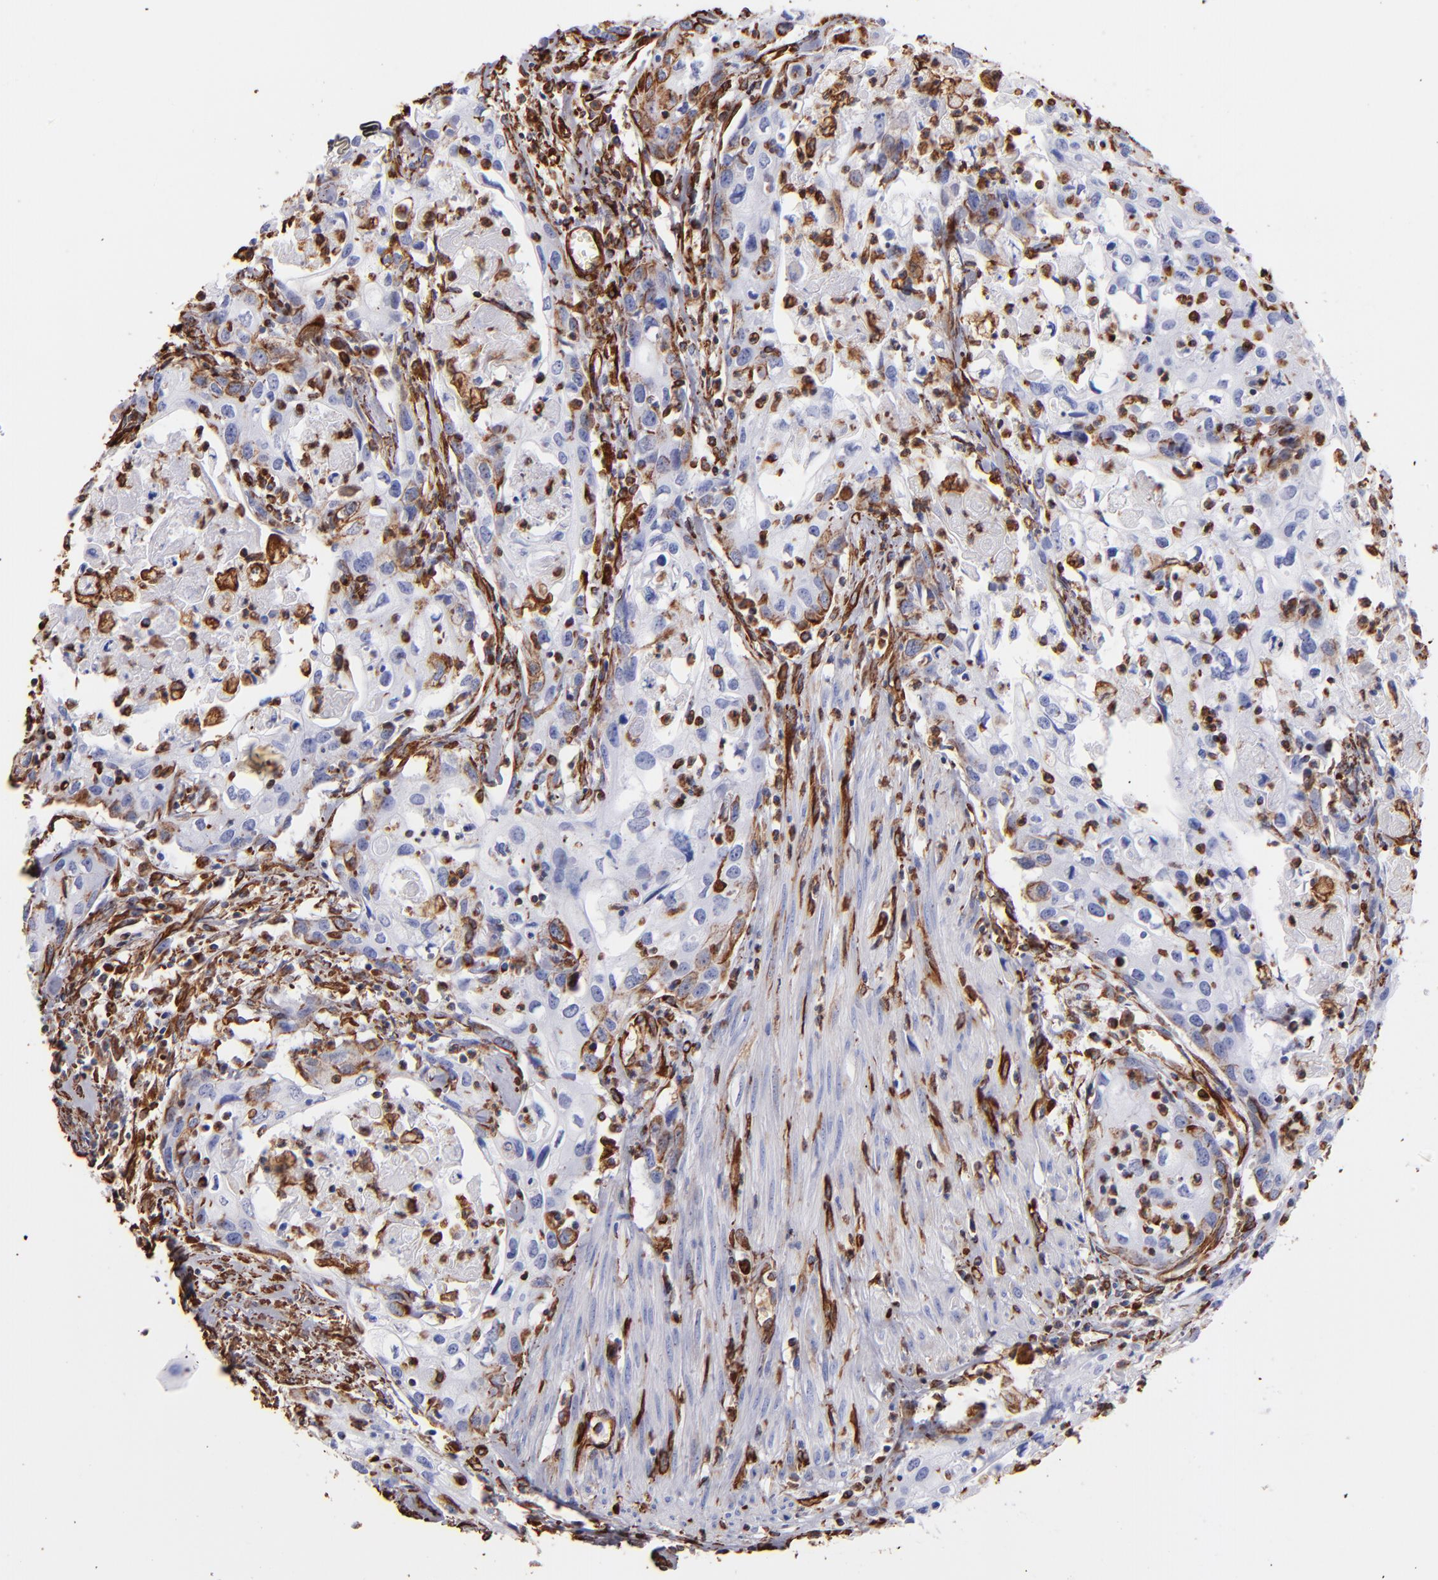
{"staining": {"intensity": "strong", "quantity": "<25%", "location": "cytoplasmic/membranous"}, "tissue": "urothelial cancer", "cell_type": "Tumor cells", "image_type": "cancer", "snomed": [{"axis": "morphology", "description": "Urothelial carcinoma, High grade"}, {"axis": "topography", "description": "Urinary bladder"}], "caption": "An immunohistochemistry (IHC) histopathology image of tumor tissue is shown. Protein staining in brown labels strong cytoplasmic/membranous positivity in urothelial cancer within tumor cells.", "gene": "VIM", "patient": {"sex": "male", "age": 54}}